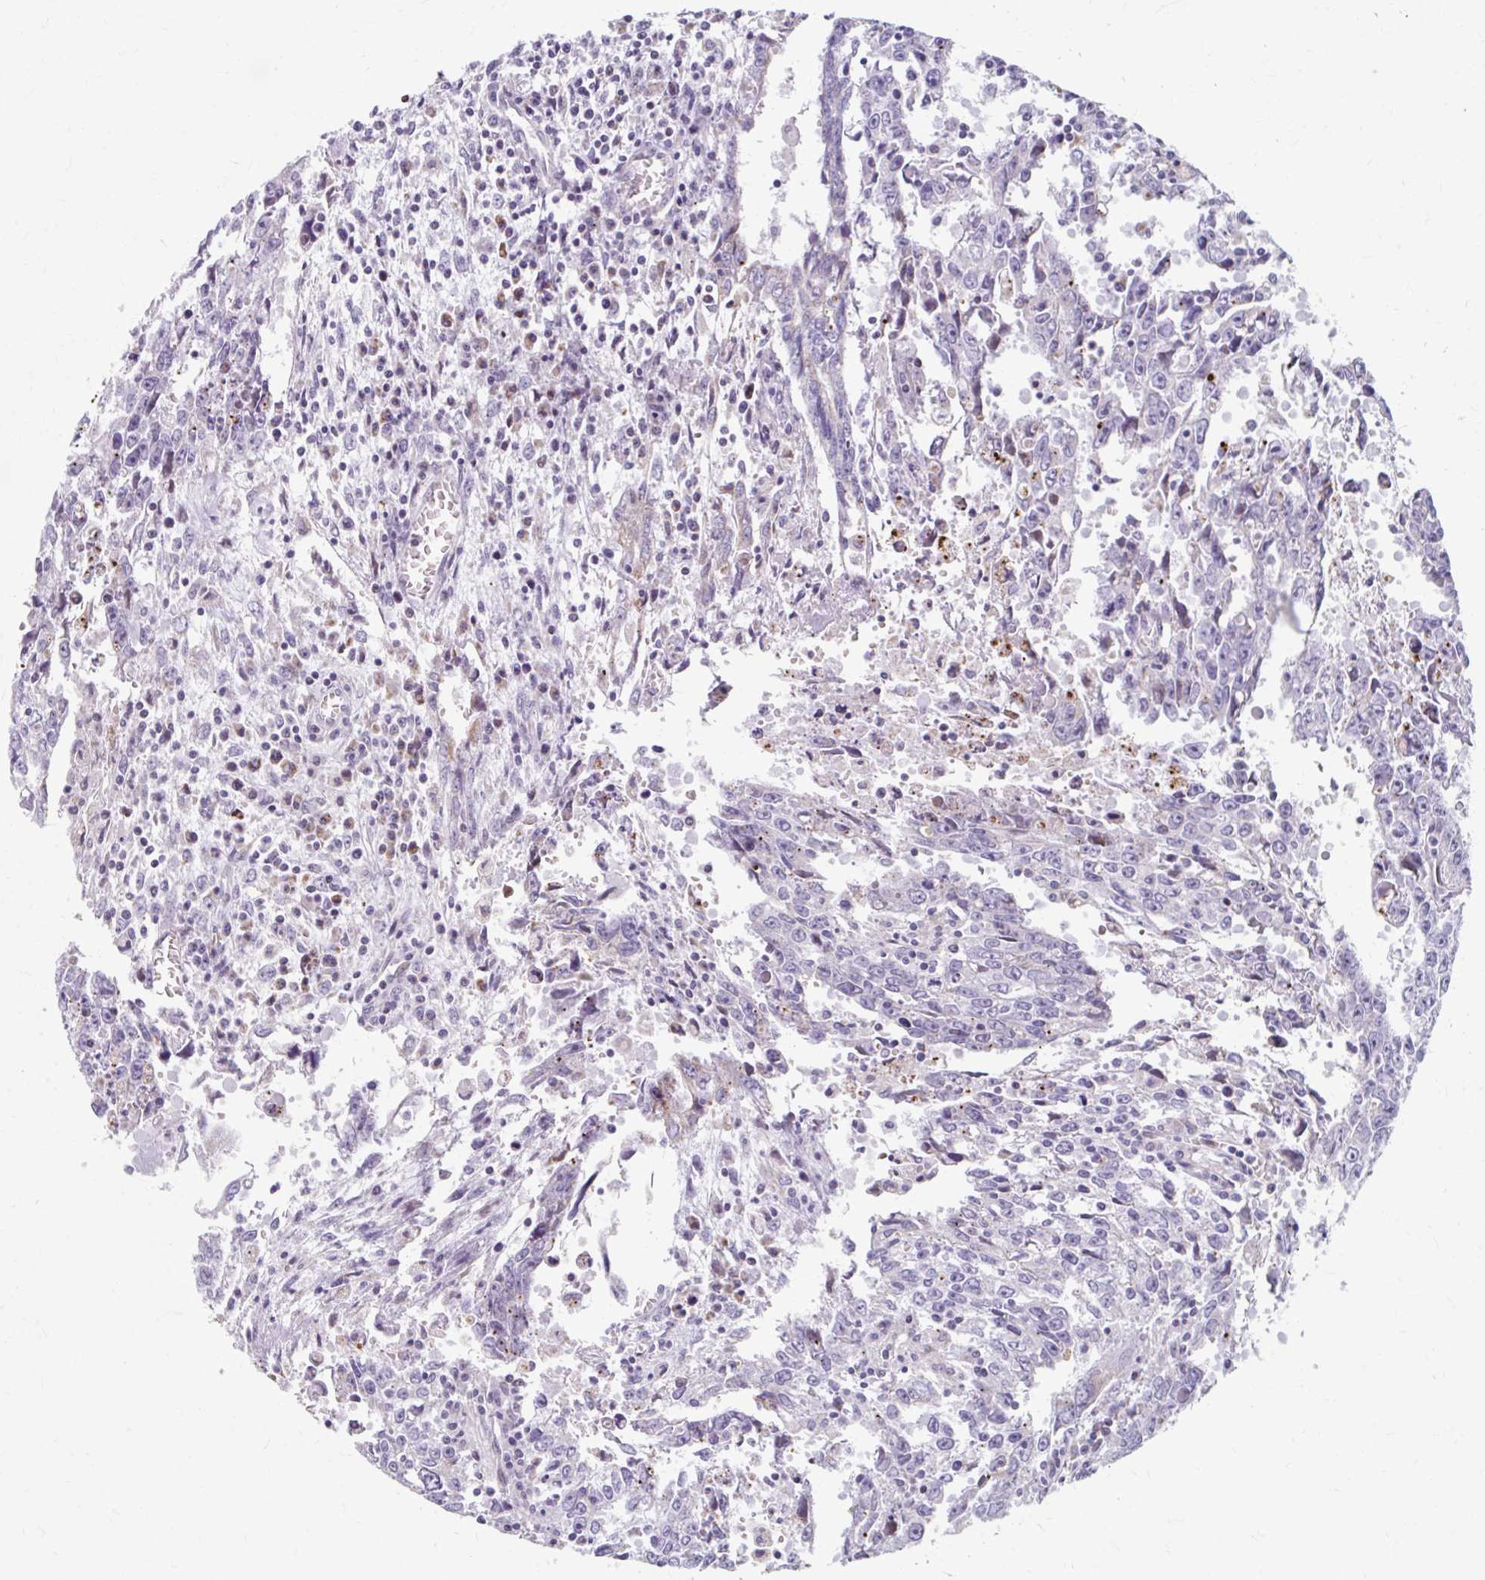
{"staining": {"intensity": "negative", "quantity": "none", "location": "none"}, "tissue": "testis cancer", "cell_type": "Tumor cells", "image_type": "cancer", "snomed": [{"axis": "morphology", "description": "Carcinoma, Embryonal, NOS"}, {"axis": "topography", "description": "Testis"}], "caption": "DAB (3,3'-diaminobenzidine) immunohistochemical staining of testis cancer (embryonal carcinoma) shows no significant staining in tumor cells.", "gene": "BEAN1", "patient": {"sex": "male", "age": 22}}